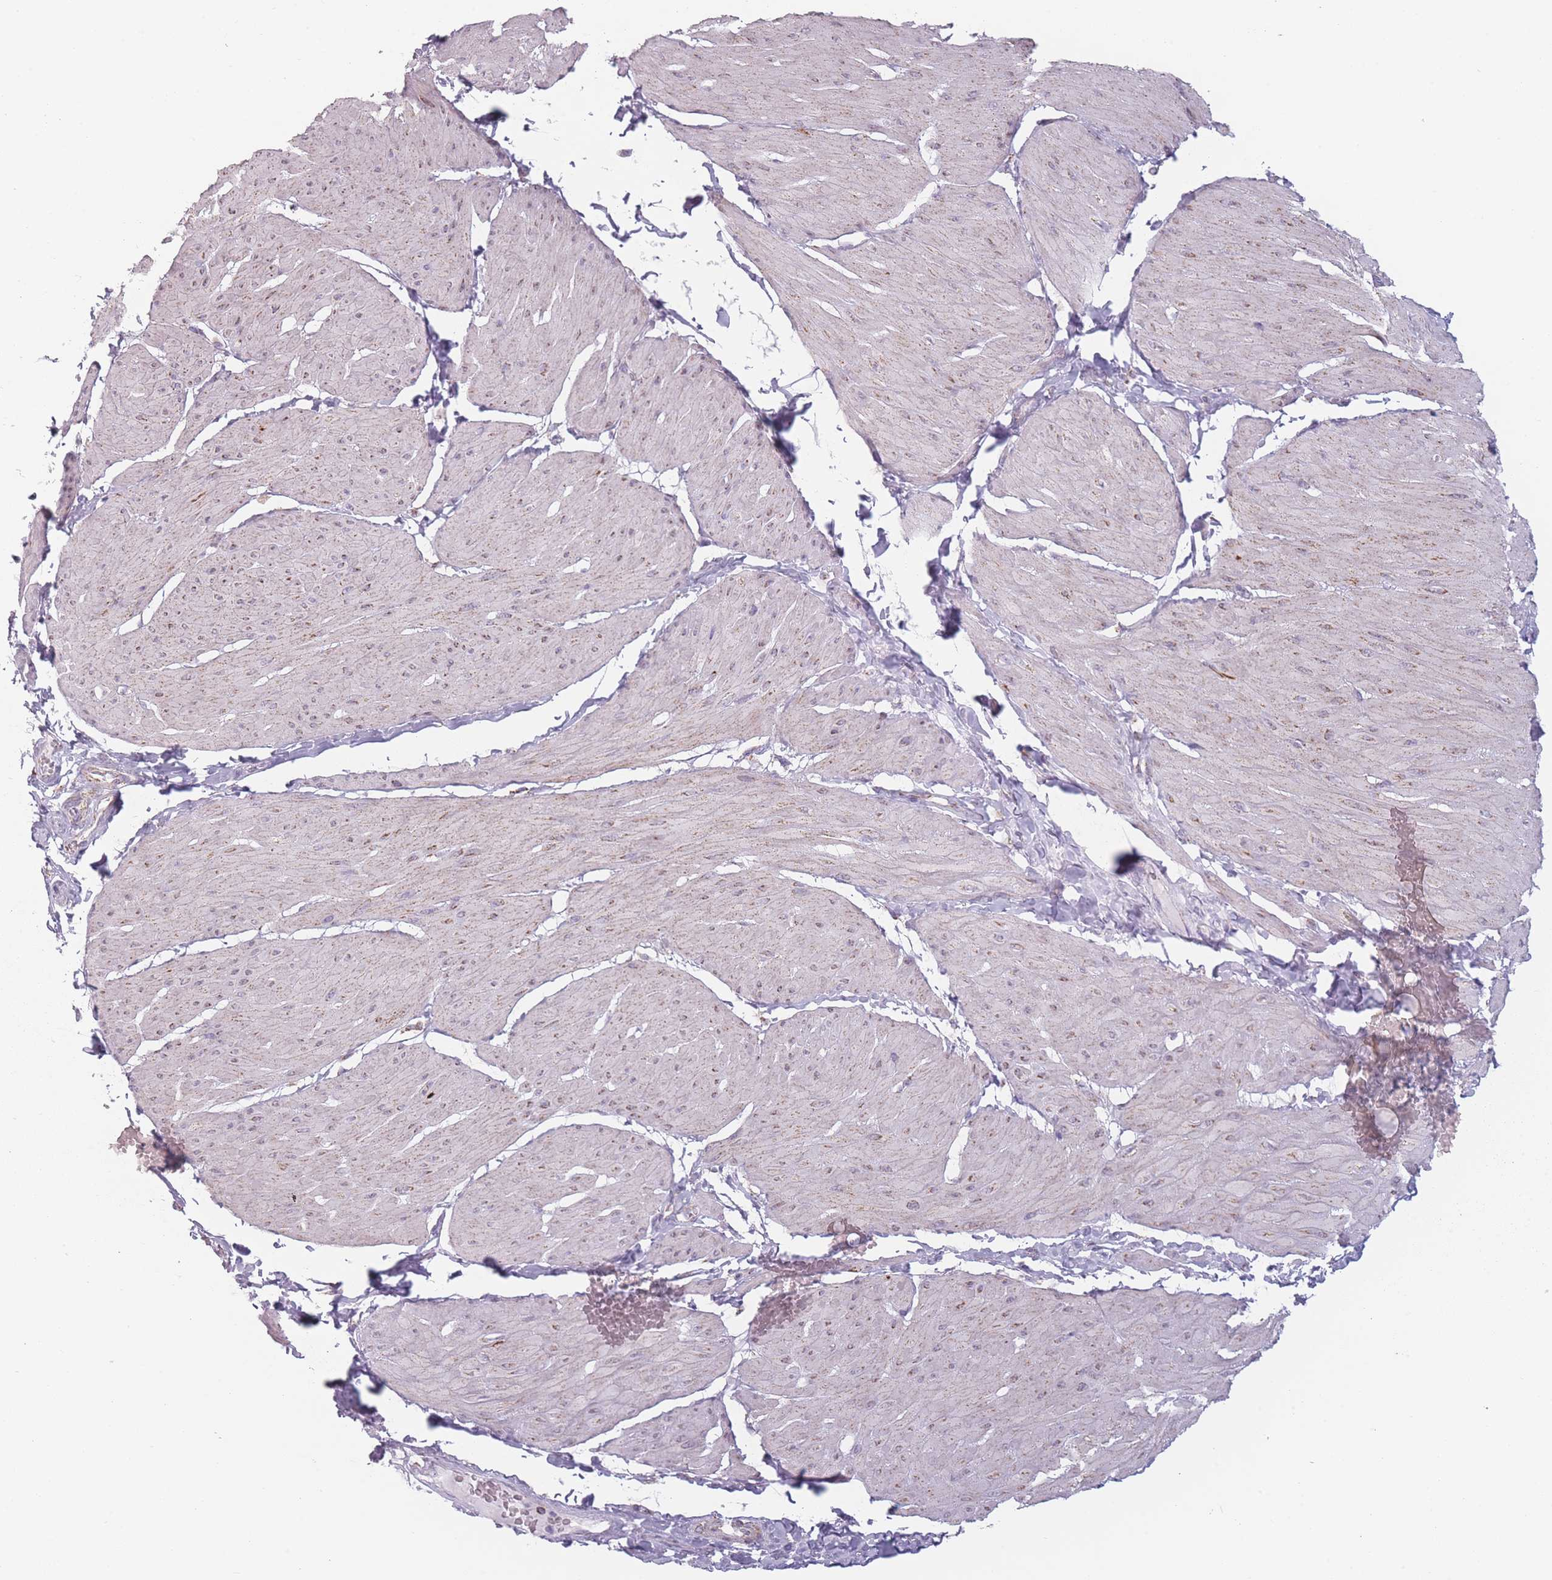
{"staining": {"intensity": "weak", "quantity": "<25%", "location": "cytoplasmic/membranous"}, "tissue": "smooth muscle", "cell_type": "Smooth muscle cells", "image_type": "normal", "snomed": [{"axis": "morphology", "description": "Urothelial carcinoma, High grade"}, {"axis": "topography", "description": "Urinary bladder"}], "caption": "DAB (3,3'-diaminobenzidine) immunohistochemical staining of benign smooth muscle reveals no significant positivity in smooth muscle cells.", "gene": "DCHS1", "patient": {"sex": "male", "age": 46}}